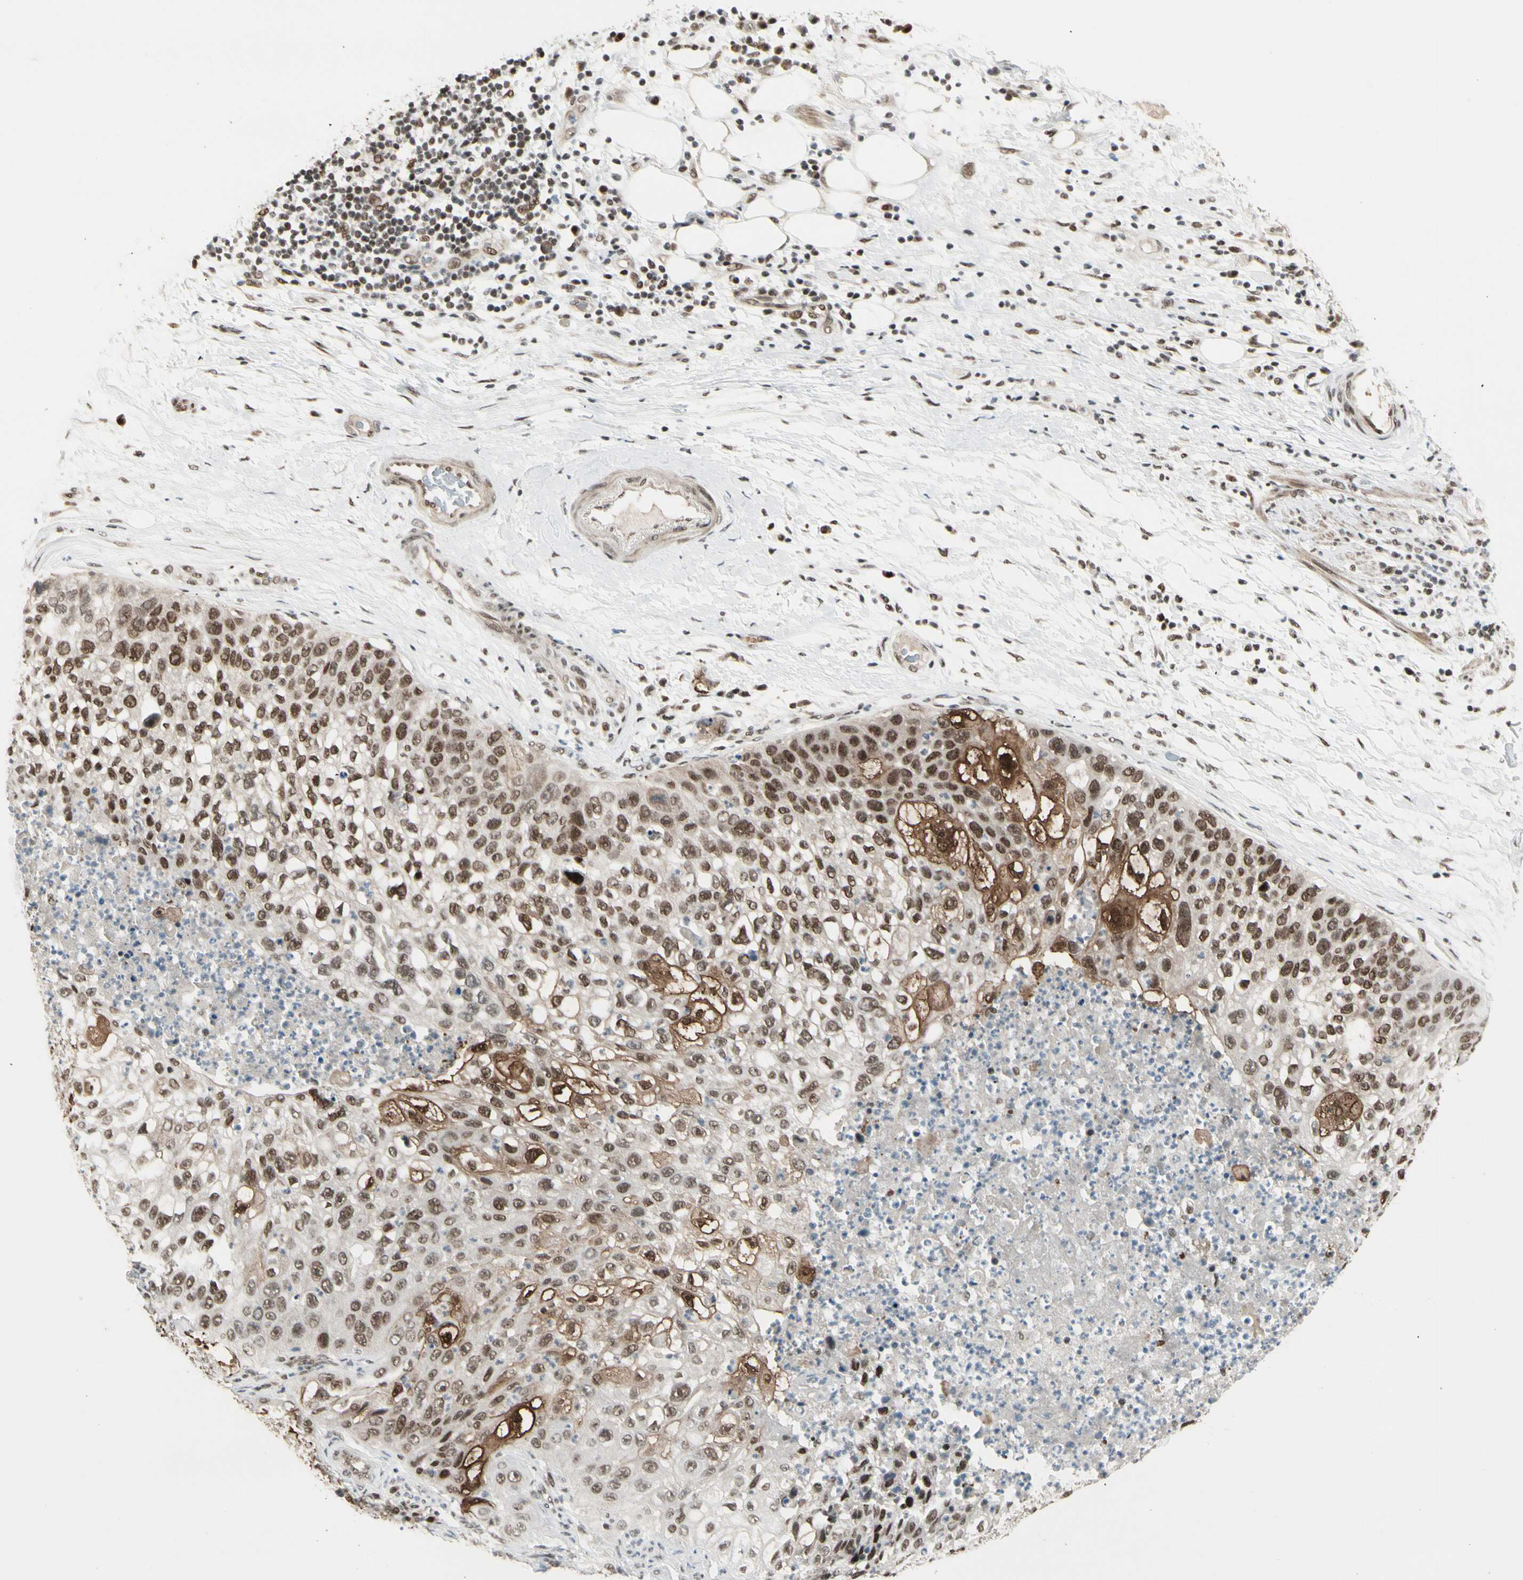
{"staining": {"intensity": "moderate", "quantity": ">75%", "location": "cytoplasmic/membranous,nuclear"}, "tissue": "lung cancer", "cell_type": "Tumor cells", "image_type": "cancer", "snomed": [{"axis": "morphology", "description": "Inflammation, NOS"}, {"axis": "morphology", "description": "Squamous cell carcinoma, NOS"}, {"axis": "topography", "description": "Lymph node"}, {"axis": "topography", "description": "Soft tissue"}, {"axis": "topography", "description": "Lung"}], "caption": "IHC image of neoplastic tissue: human lung cancer (squamous cell carcinoma) stained using IHC shows medium levels of moderate protein expression localized specifically in the cytoplasmic/membranous and nuclear of tumor cells, appearing as a cytoplasmic/membranous and nuclear brown color.", "gene": "CHAMP1", "patient": {"sex": "male", "age": 66}}